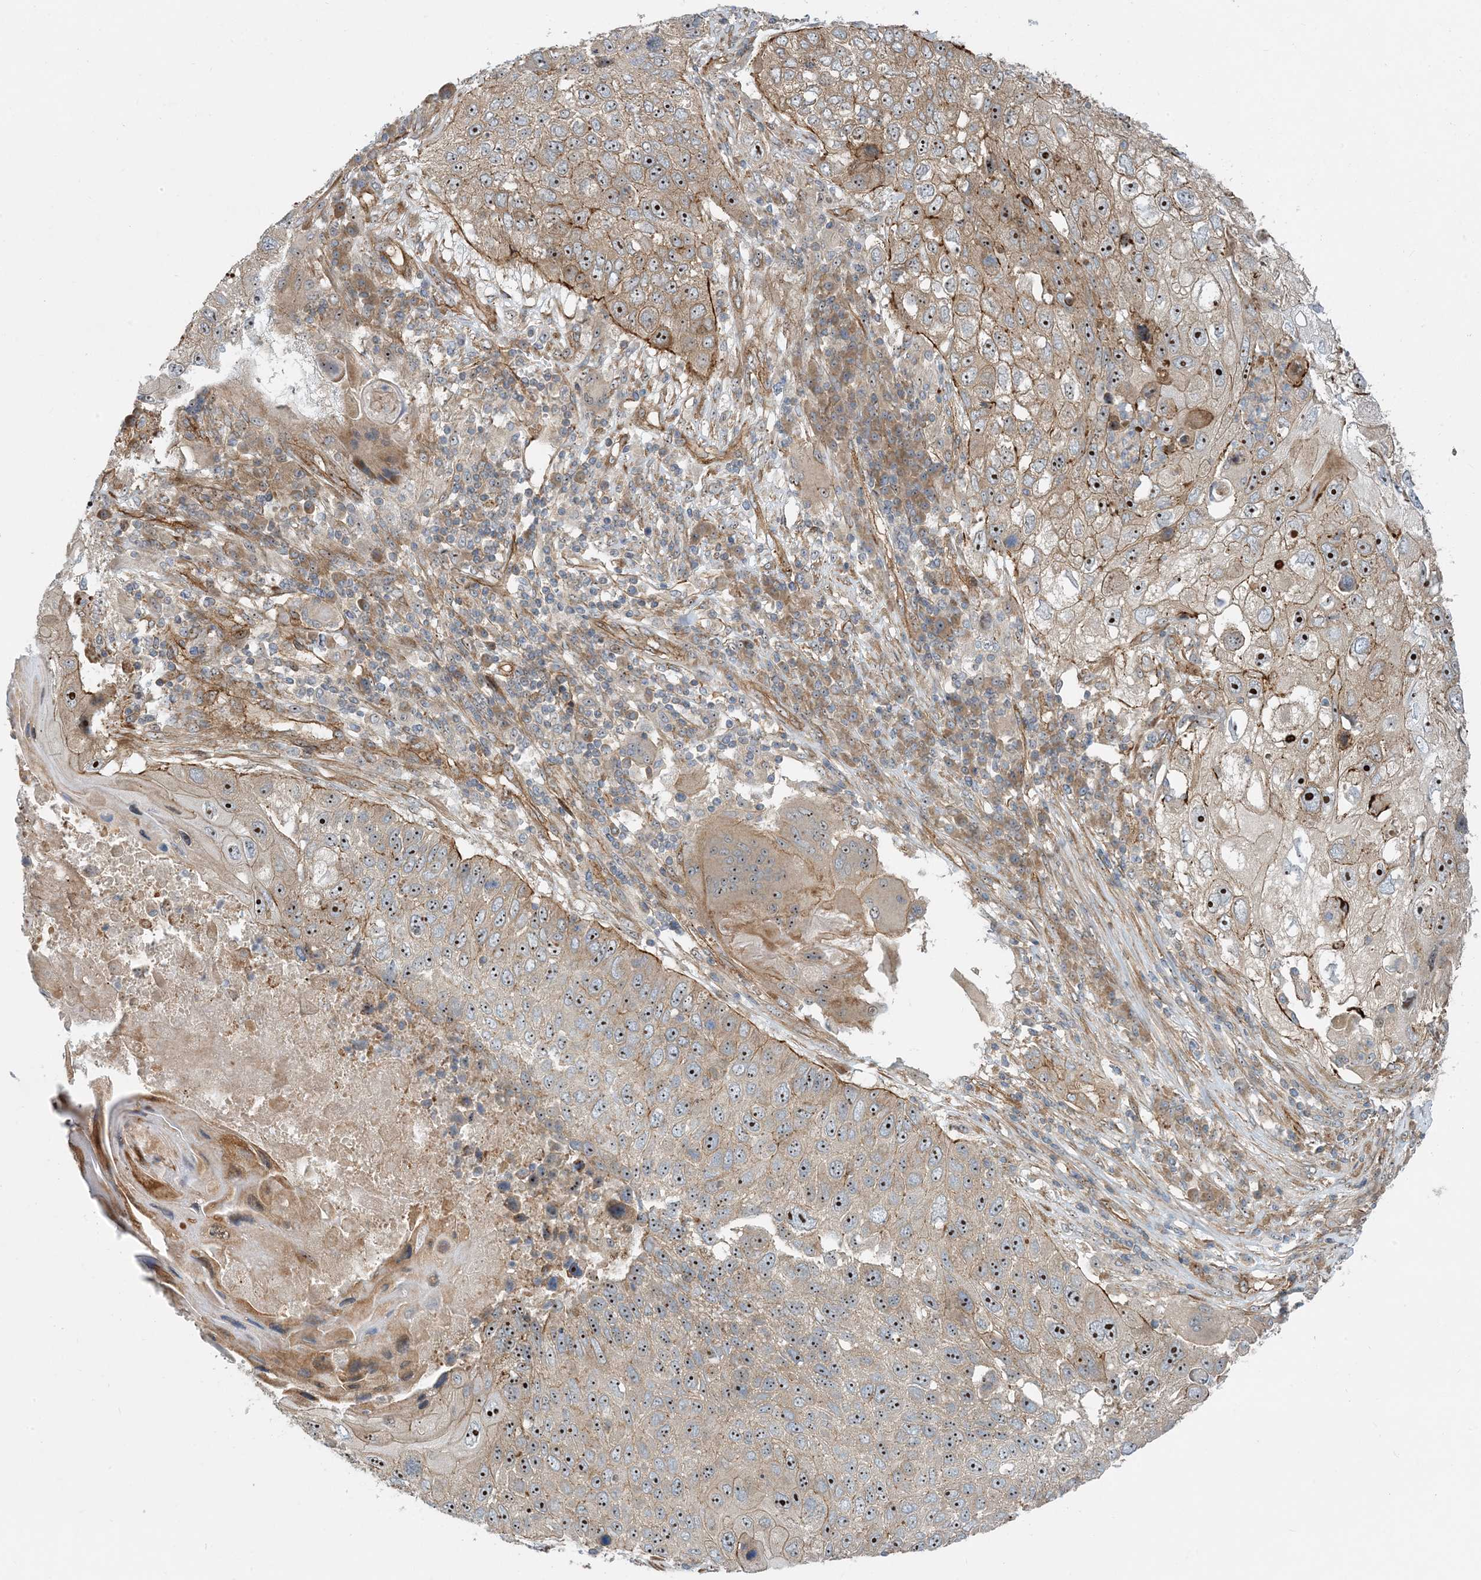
{"staining": {"intensity": "moderate", "quantity": ">75%", "location": "cytoplasmic/membranous,nuclear"}, "tissue": "lung cancer", "cell_type": "Tumor cells", "image_type": "cancer", "snomed": [{"axis": "morphology", "description": "Squamous cell carcinoma, NOS"}, {"axis": "topography", "description": "Lung"}], "caption": "High-power microscopy captured an immunohistochemistry (IHC) image of squamous cell carcinoma (lung), revealing moderate cytoplasmic/membranous and nuclear expression in about >75% of tumor cells.", "gene": "MYL5", "patient": {"sex": "male", "age": 61}}